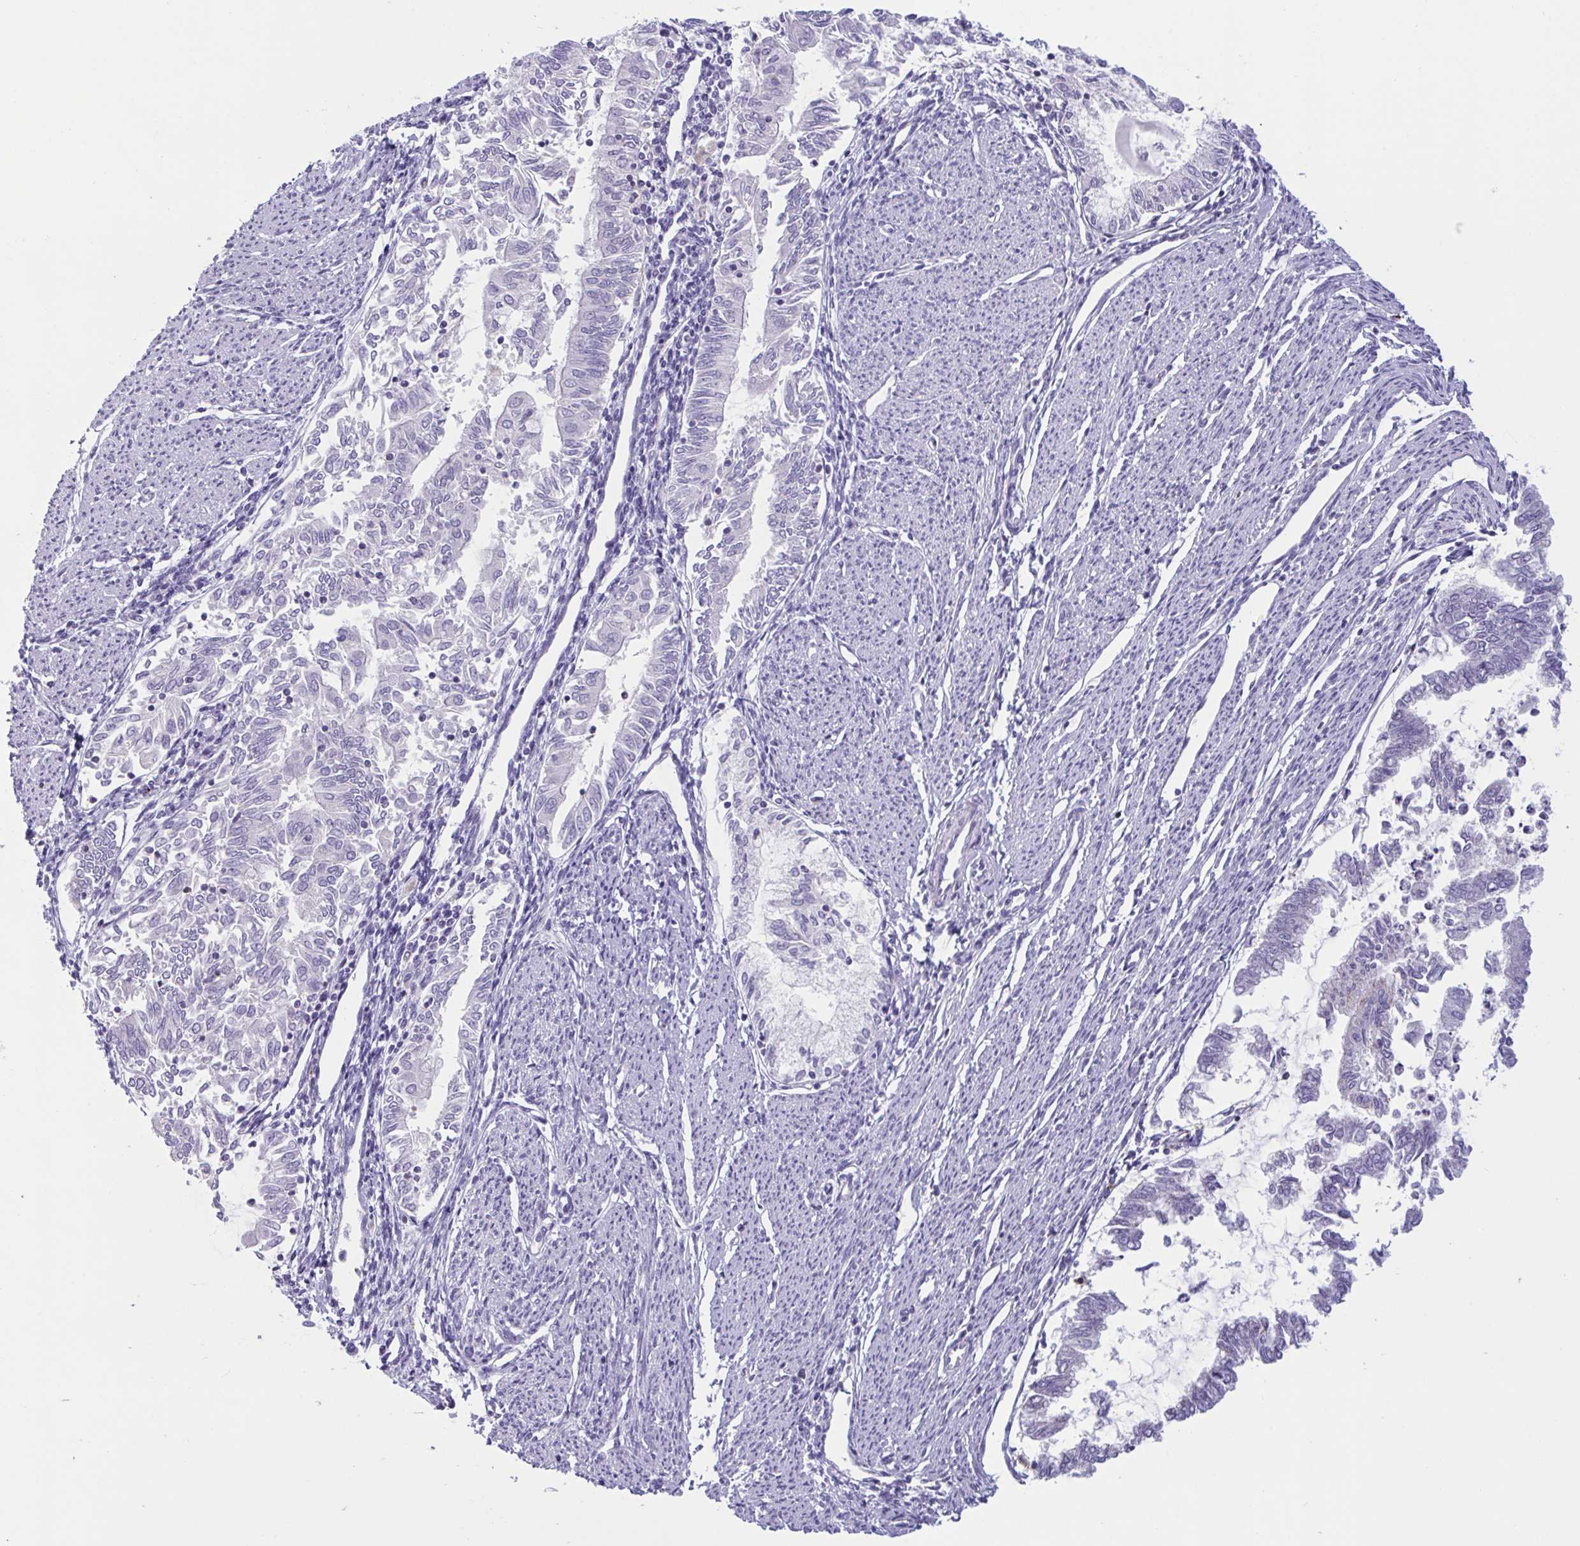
{"staining": {"intensity": "negative", "quantity": "none", "location": "none"}, "tissue": "endometrial cancer", "cell_type": "Tumor cells", "image_type": "cancer", "snomed": [{"axis": "morphology", "description": "Adenocarcinoma, NOS"}, {"axis": "topography", "description": "Endometrium"}], "caption": "The micrograph displays no significant expression in tumor cells of adenocarcinoma (endometrial).", "gene": "XCL1", "patient": {"sex": "female", "age": 79}}